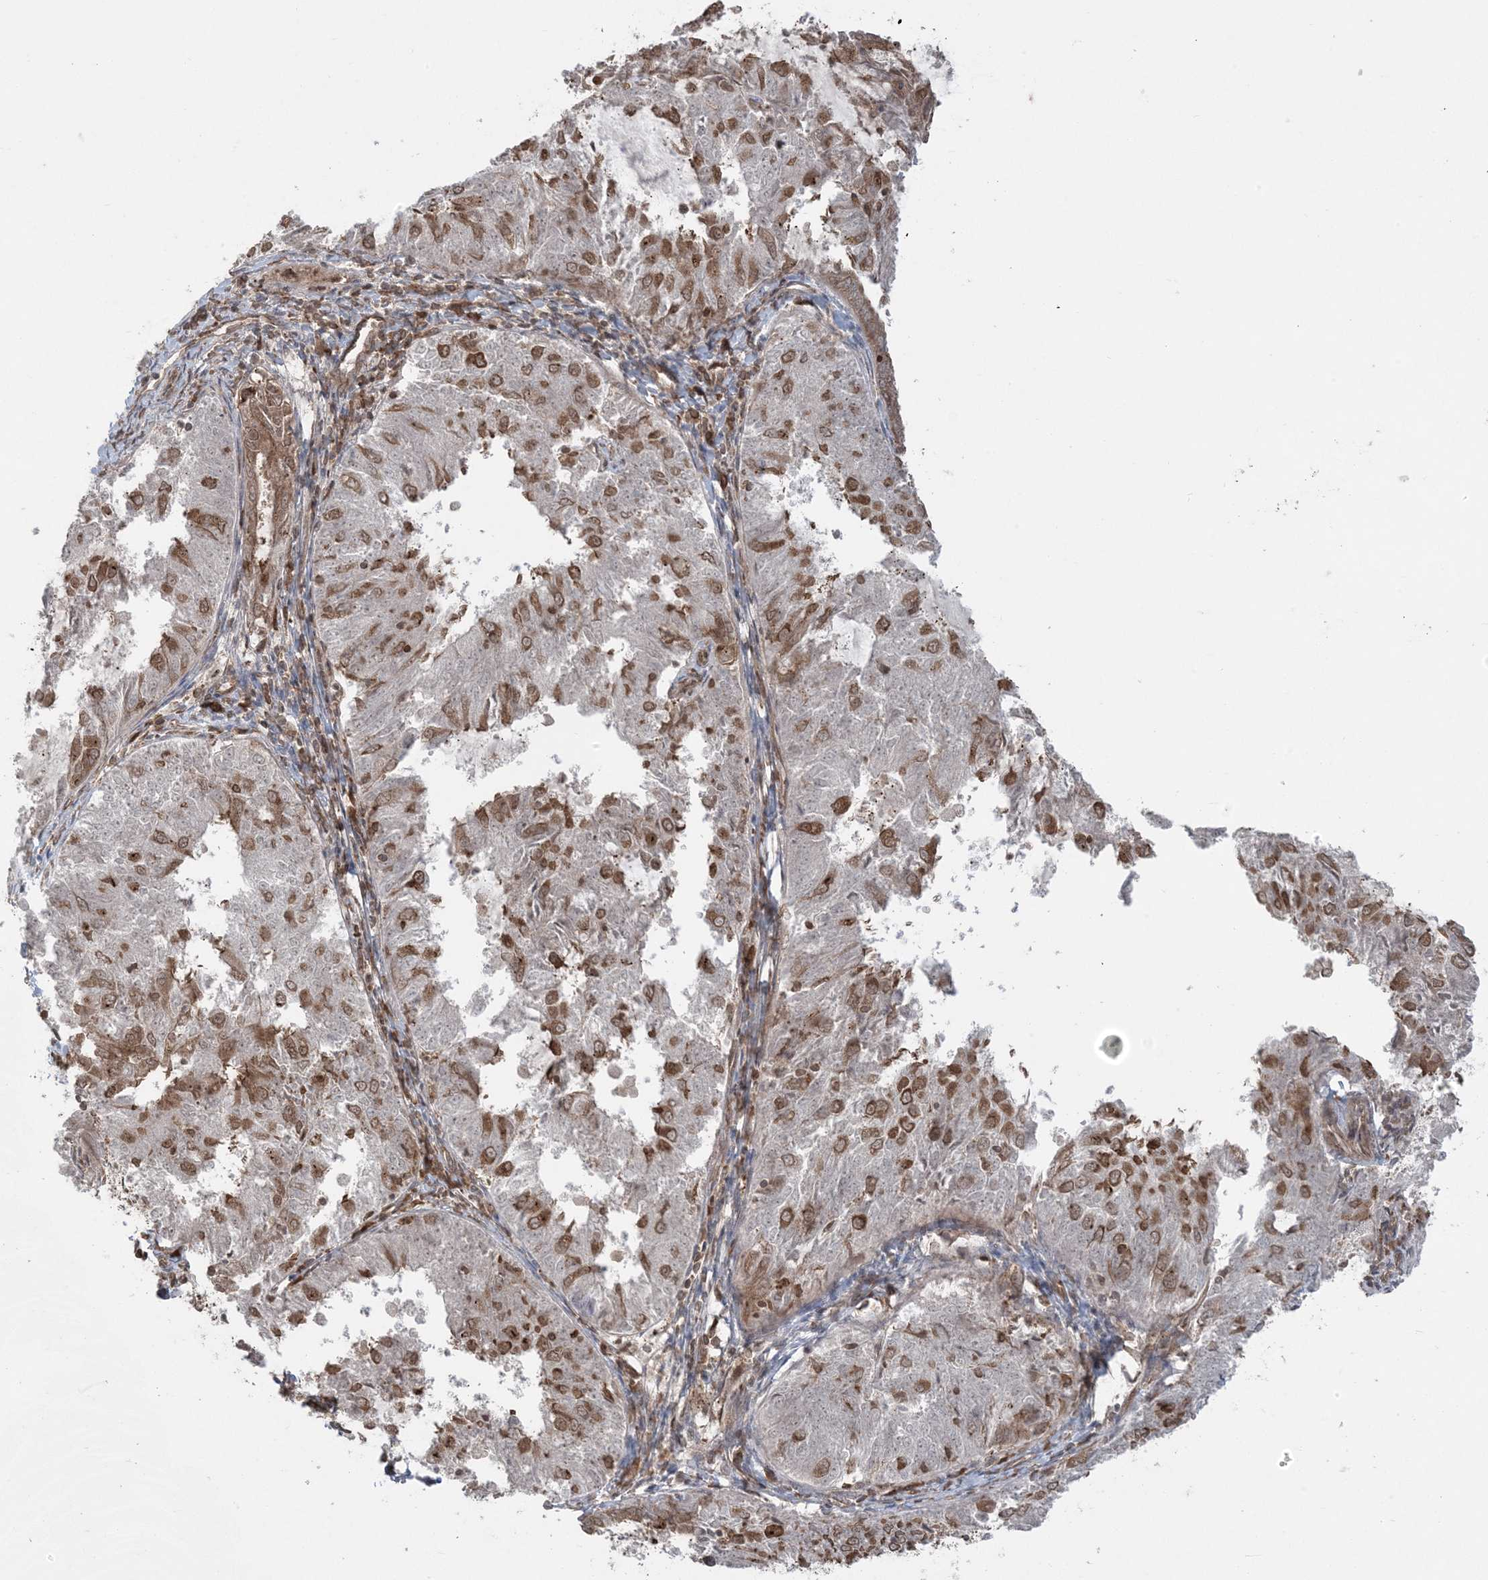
{"staining": {"intensity": "moderate", "quantity": "25%-75%", "location": "cytoplasmic/membranous"}, "tissue": "endometrial cancer", "cell_type": "Tumor cells", "image_type": "cancer", "snomed": [{"axis": "morphology", "description": "Adenocarcinoma, NOS"}, {"axis": "topography", "description": "Endometrium"}], "caption": "DAB immunohistochemical staining of endometrial cancer (adenocarcinoma) exhibits moderate cytoplasmic/membranous protein expression in about 25%-75% of tumor cells.", "gene": "DDX19B", "patient": {"sex": "female", "age": 57}}